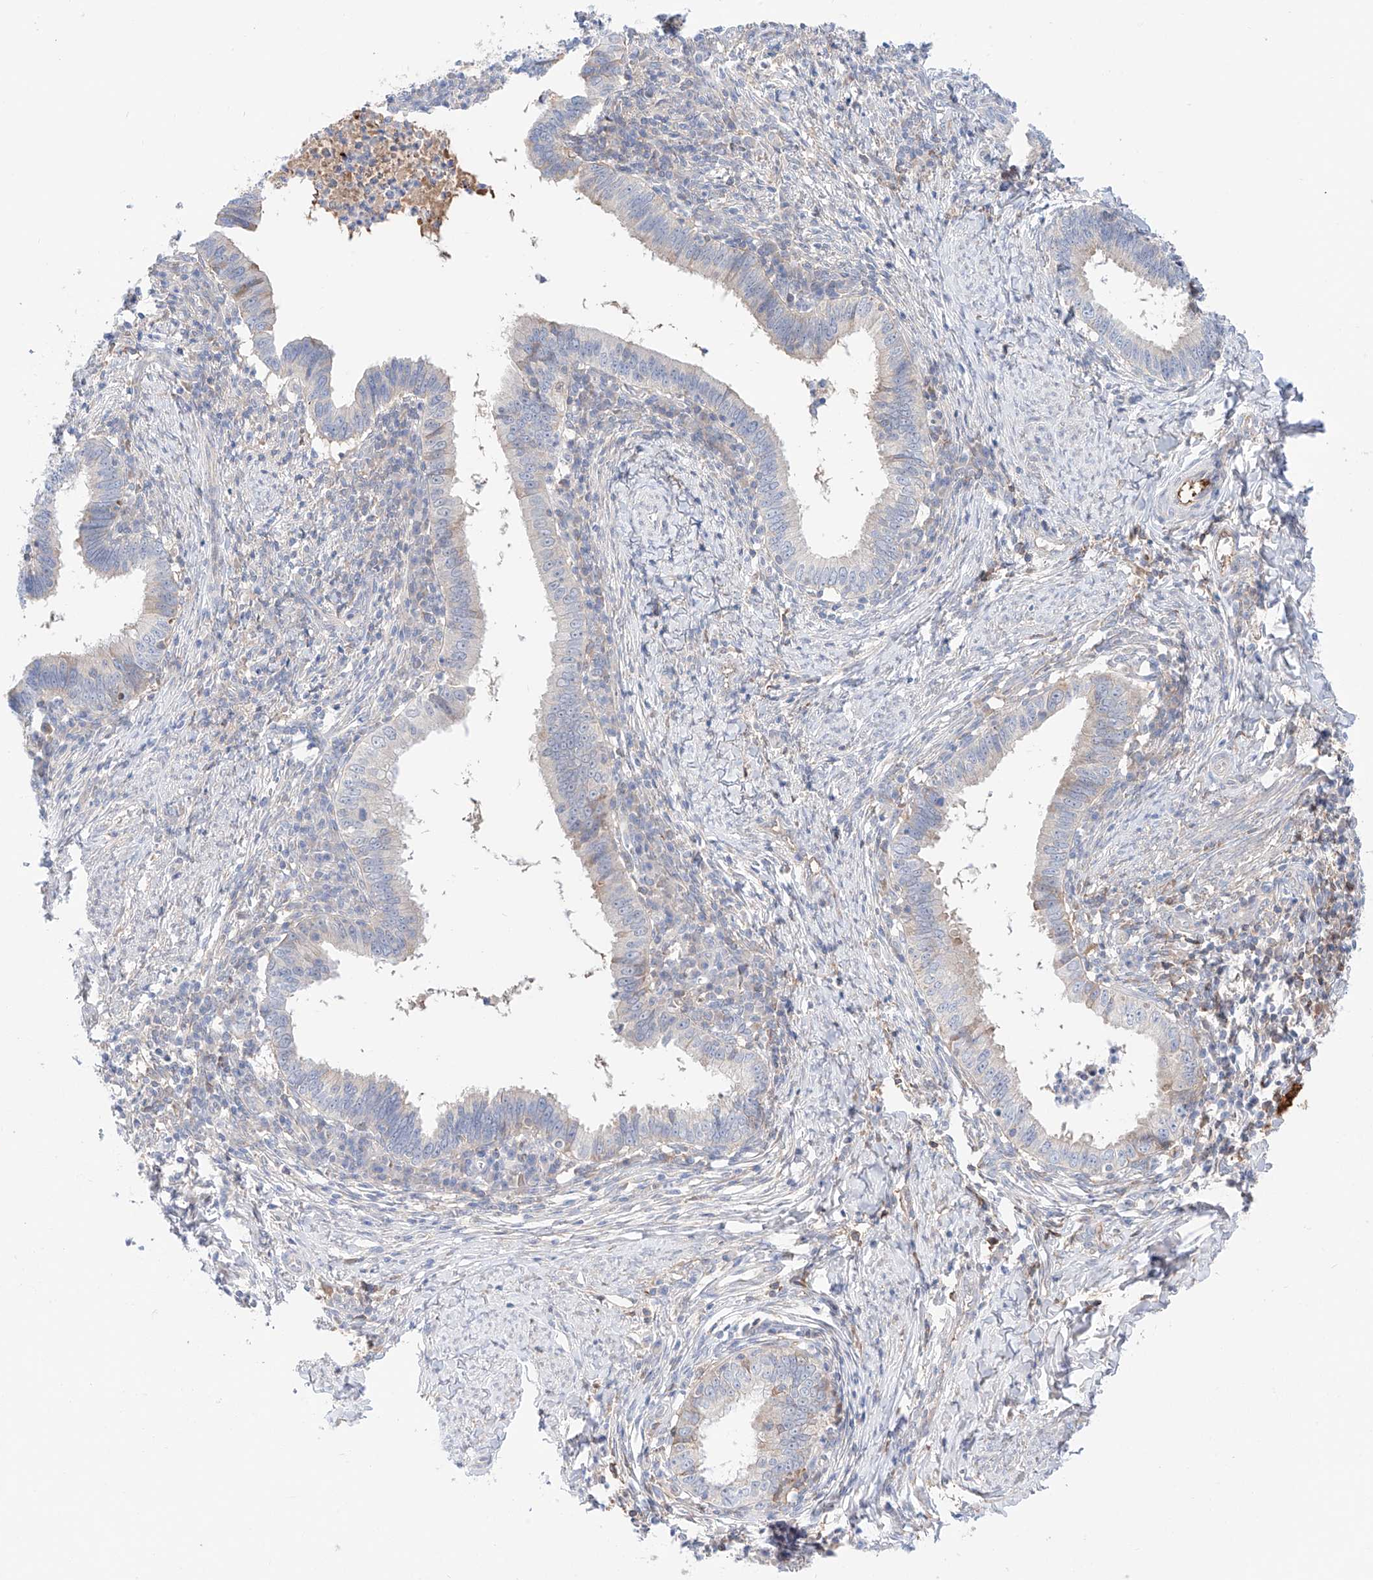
{"staining": {"intensity": "negative", "quantity": "none", "location": "none"}, "tissue": "cervical cancer", "cell_type": "Tumor cells", "image_type": "cancer", "snomed": [{"axis": "morphology", "description": "Adenocarcinoma, NOS"}, {"axis": "topography", "description": "Cervix"}], "caption": "Immunohistochemical staining of cervical cancer shows no significant expression in tumor cells.", "gene": "PGGT1B", "patient": {"sex": "female", "age": 36}}